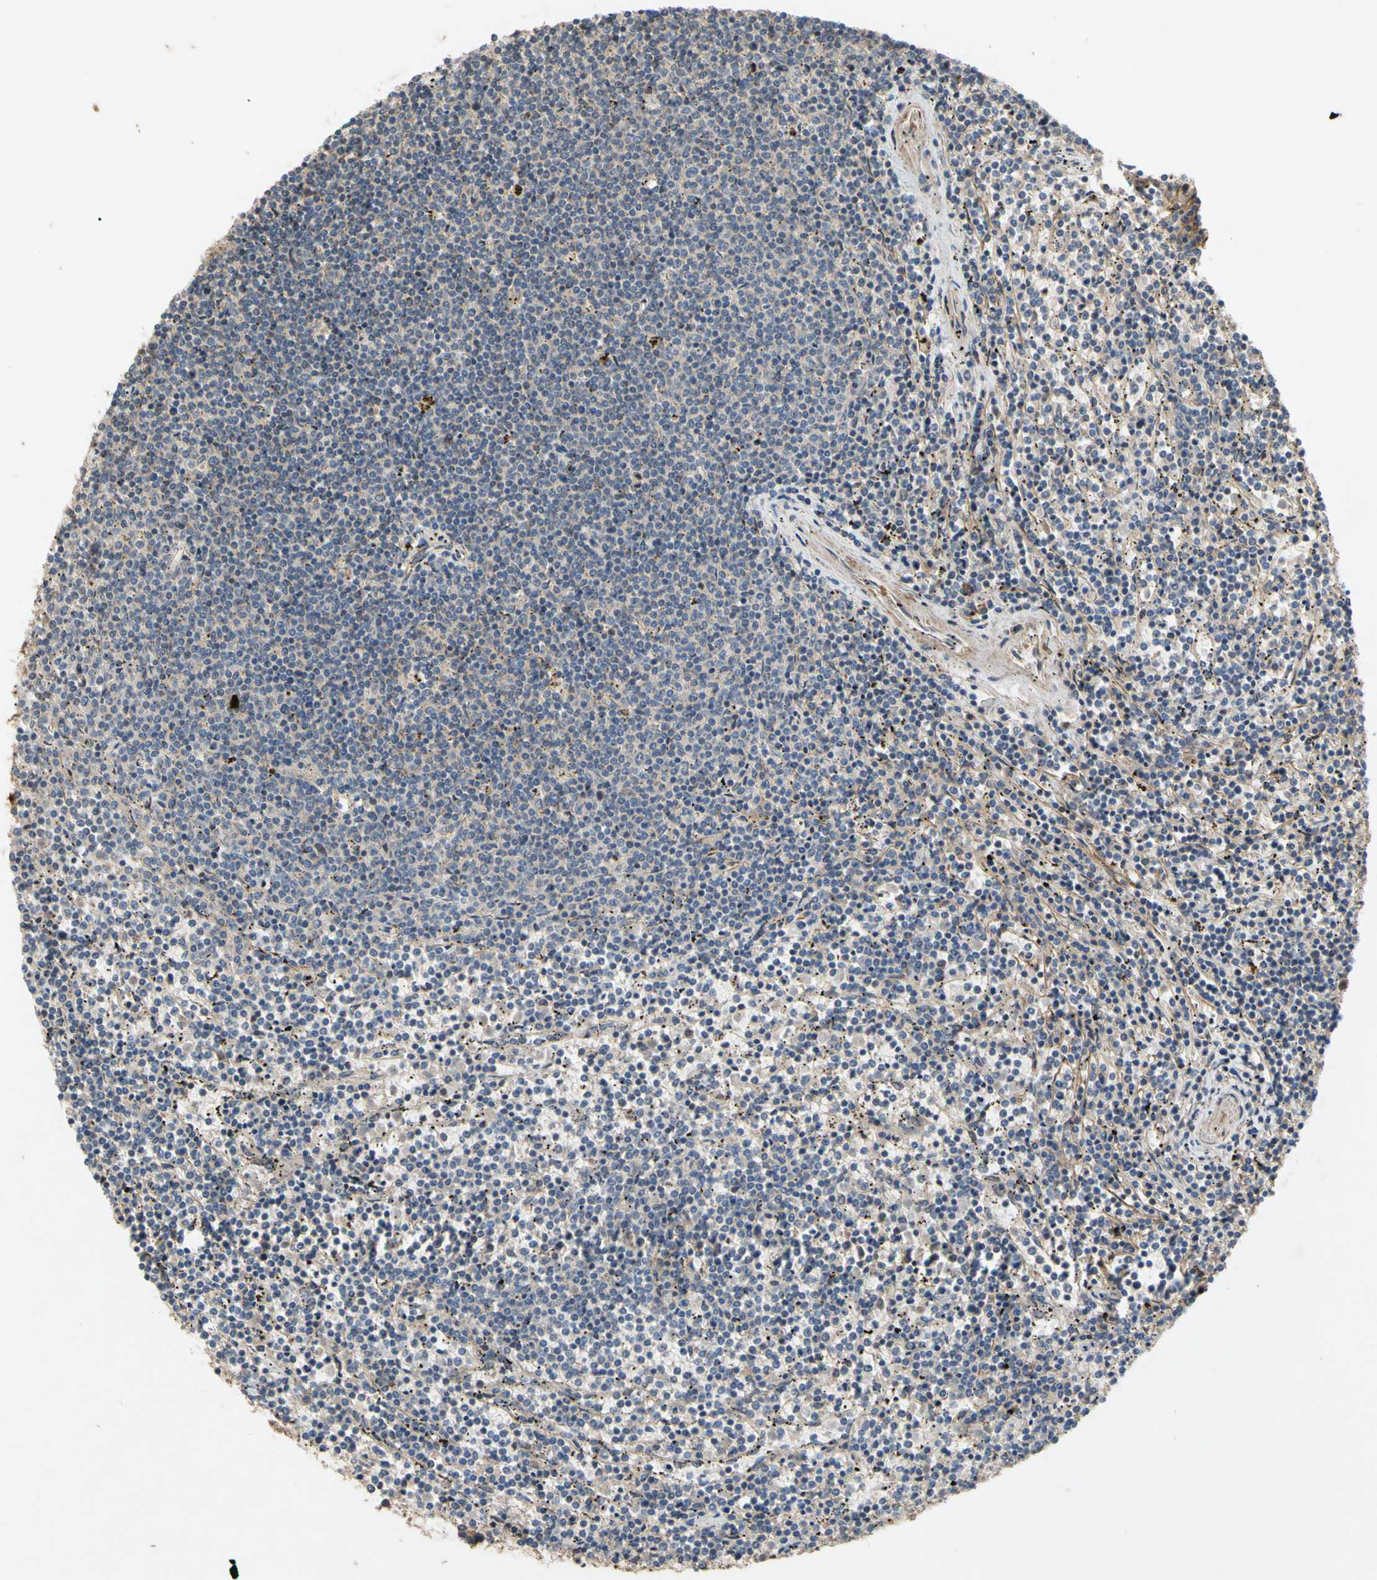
{"staining": {"intensity": "weak", "quantity": "<25%", "location": "cytoplasmic/membranous"}, "tissue": "lymphoma", "cell_type": "Tumor cells", "image_type": "cancer", "snomed": [{"axis": "morphology", "description": "Malignant lymphoma, non-Hodgkin's type, Low grade"}, {"axis": "topography", "description": "Spleen"}], "caption": "Image shows no significant protein staining in tumor cells of lymphoma.", "gene": "PARD6A", "patient": {"sex": "female", "age": 50}}